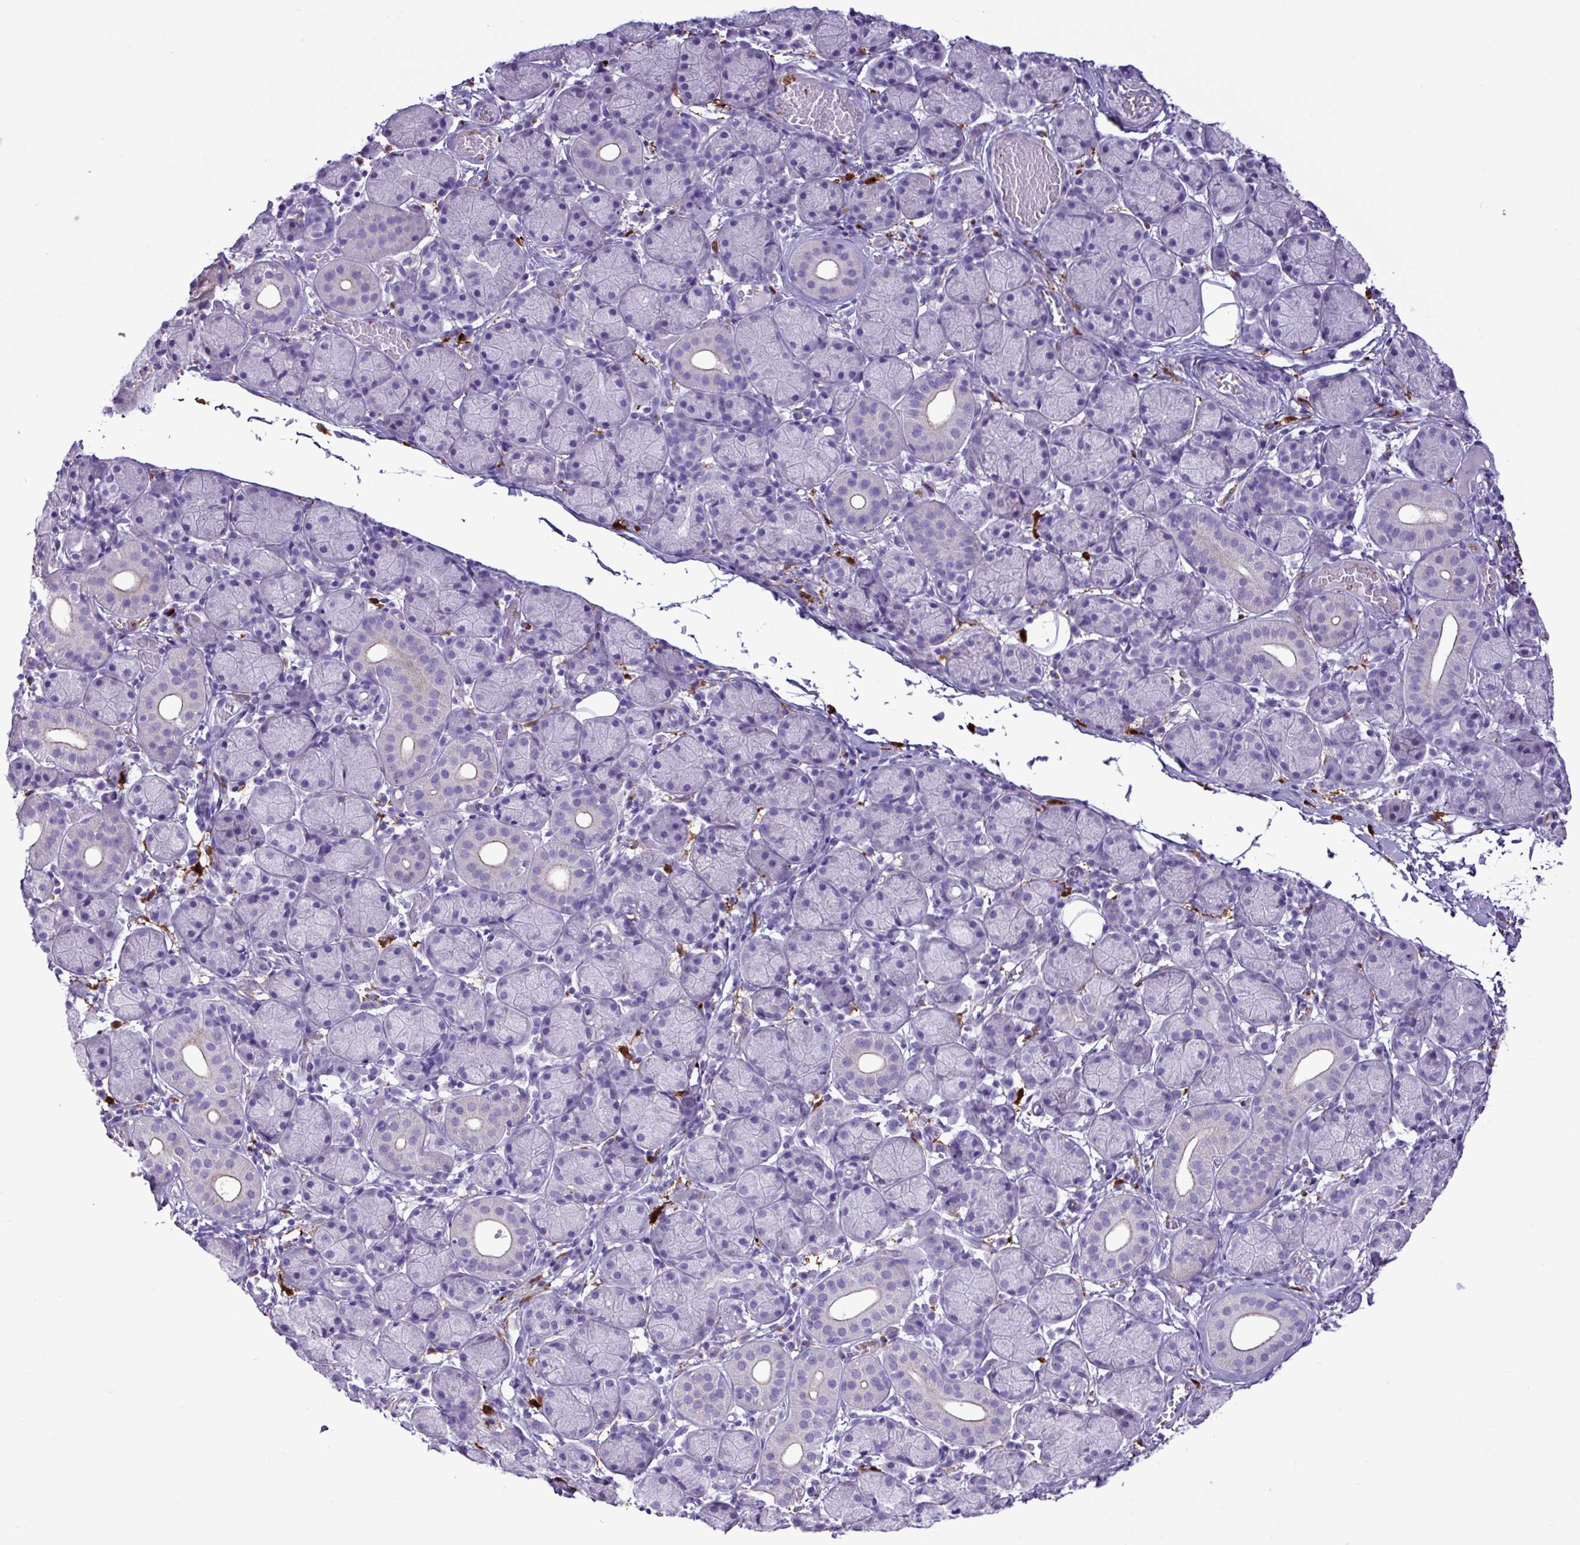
{"staining": {"intensity": "negative", "quantity": "none", "location": "none"}, "tissue": "salivary gland", "cell_type": "Glandular cells", "image_type": "normal", "snomed": [{"axis": "morphology", "description": "Normal tissue, NOS"}, {"axis": "topography", "description": "Salivary gland"}], "caption": "Immunohistochemistry (IHC) photomicrograph of benign salivary gland: salivary gland stained with DAB reveals no significant protein staining in glandular cells. (Brightfield microscopy of DAB (3,3'-diaminobenzidine) IHC at high magnification).", "gene": "TMEM200C", "patient": {"sex": "female", "age": 24}}